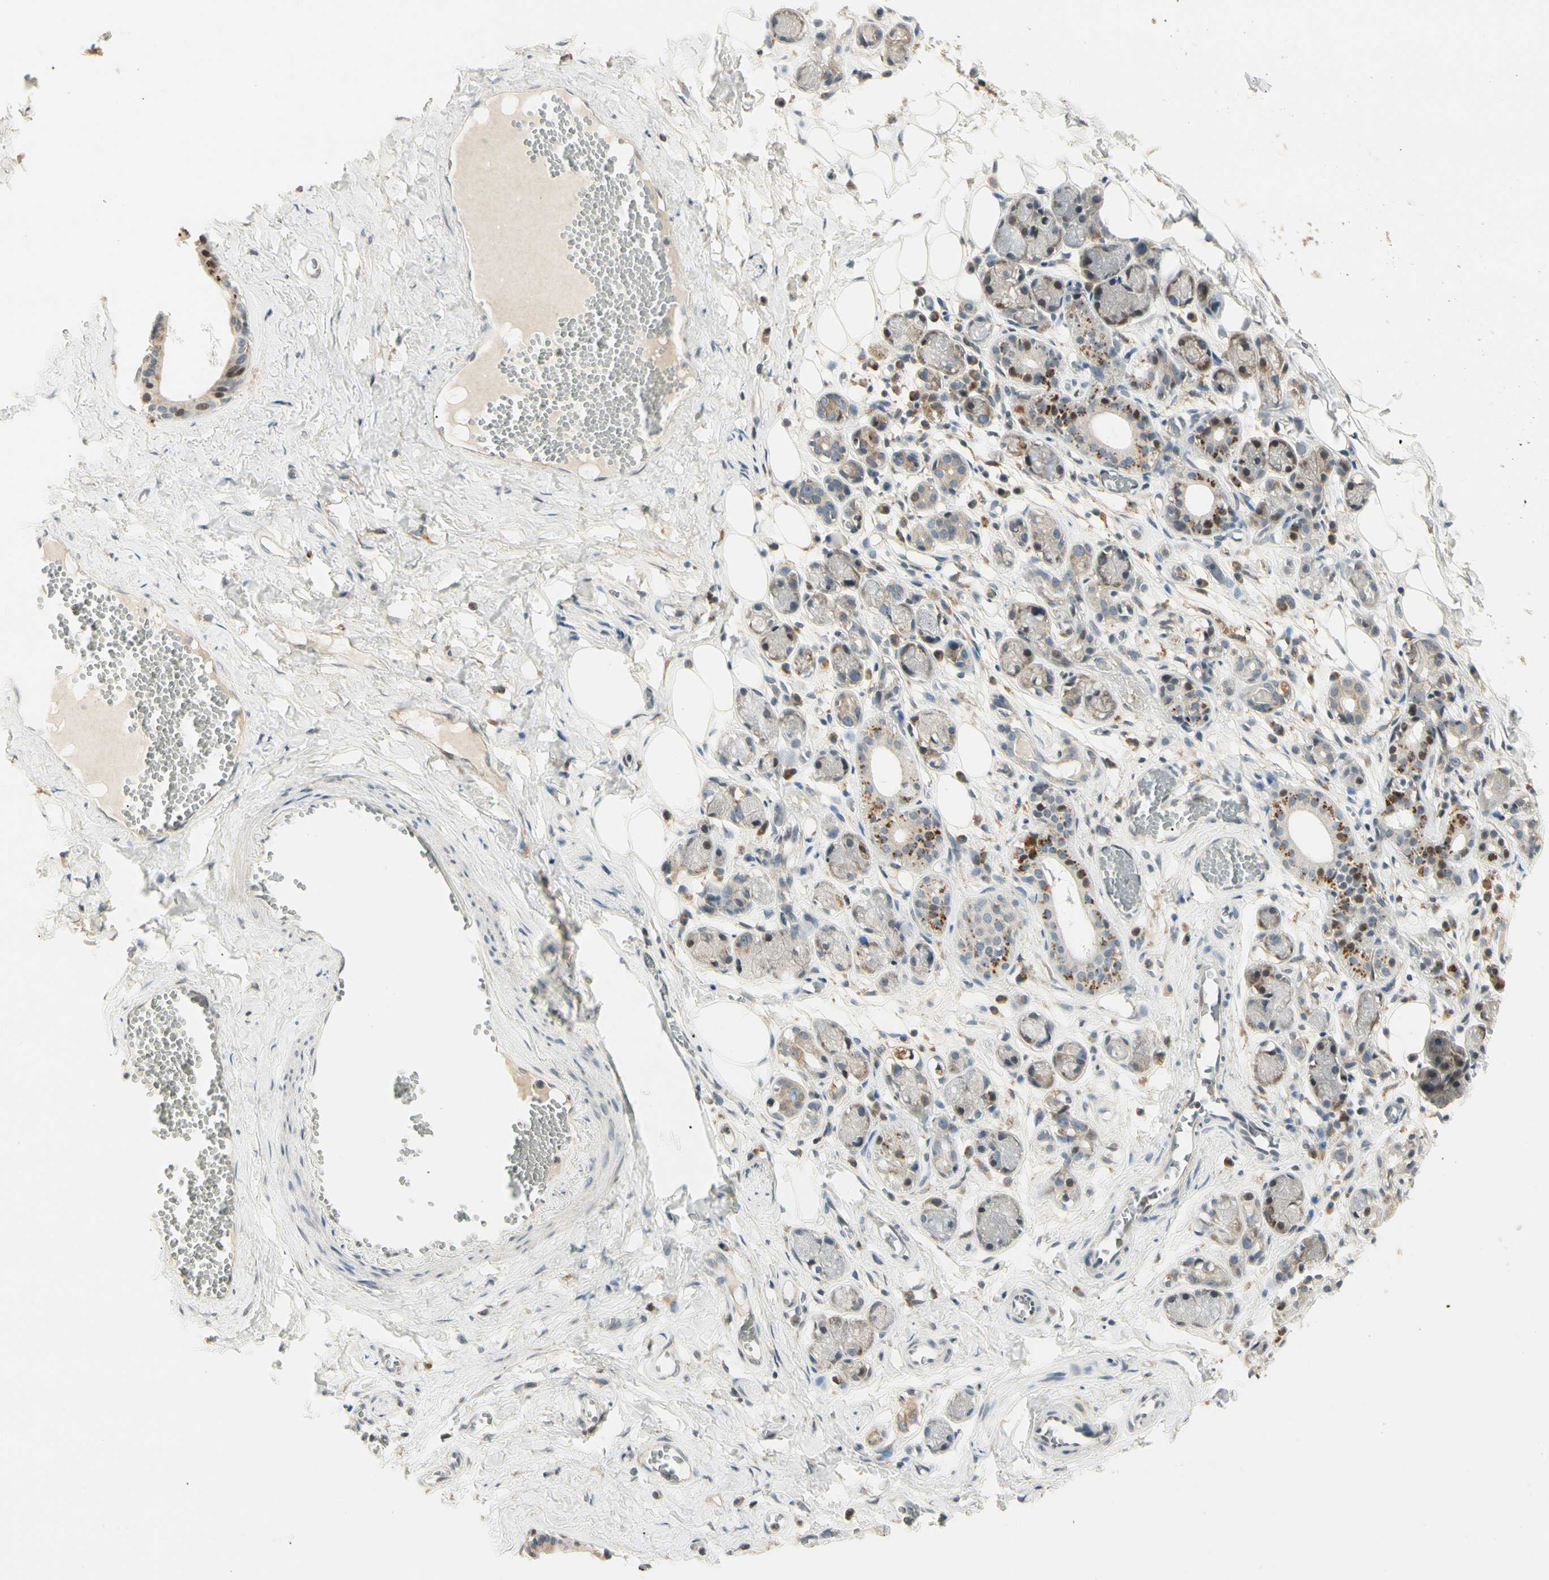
{"staining": {"intensity": "weak", "quantity": ">75%", "location": "cytoplasmic/membranous"}, "tissue": "adipose tissue", "cell_type": "Adipocytes", "image_type": "normal", "snomed": [{"axis": "morphology", "description": "Normal tissue, NOS"}, {"axis": "morphology", "description": "Inflammation, NOS"}, {"axis": "topography", "description": "Vascular tissue"}, {"axis": "topography", "description": "Salivary gland"}], "caption": "Weak cytoplasmic/membranous positivity is appreciated in about >75% of adipocytes in benign adipose tissue. (brown staining indicates protein expression, while blue staining denotes nuclei).", "gene": "FNDC3B", "patient": {"sex": "female", "age": 75}}